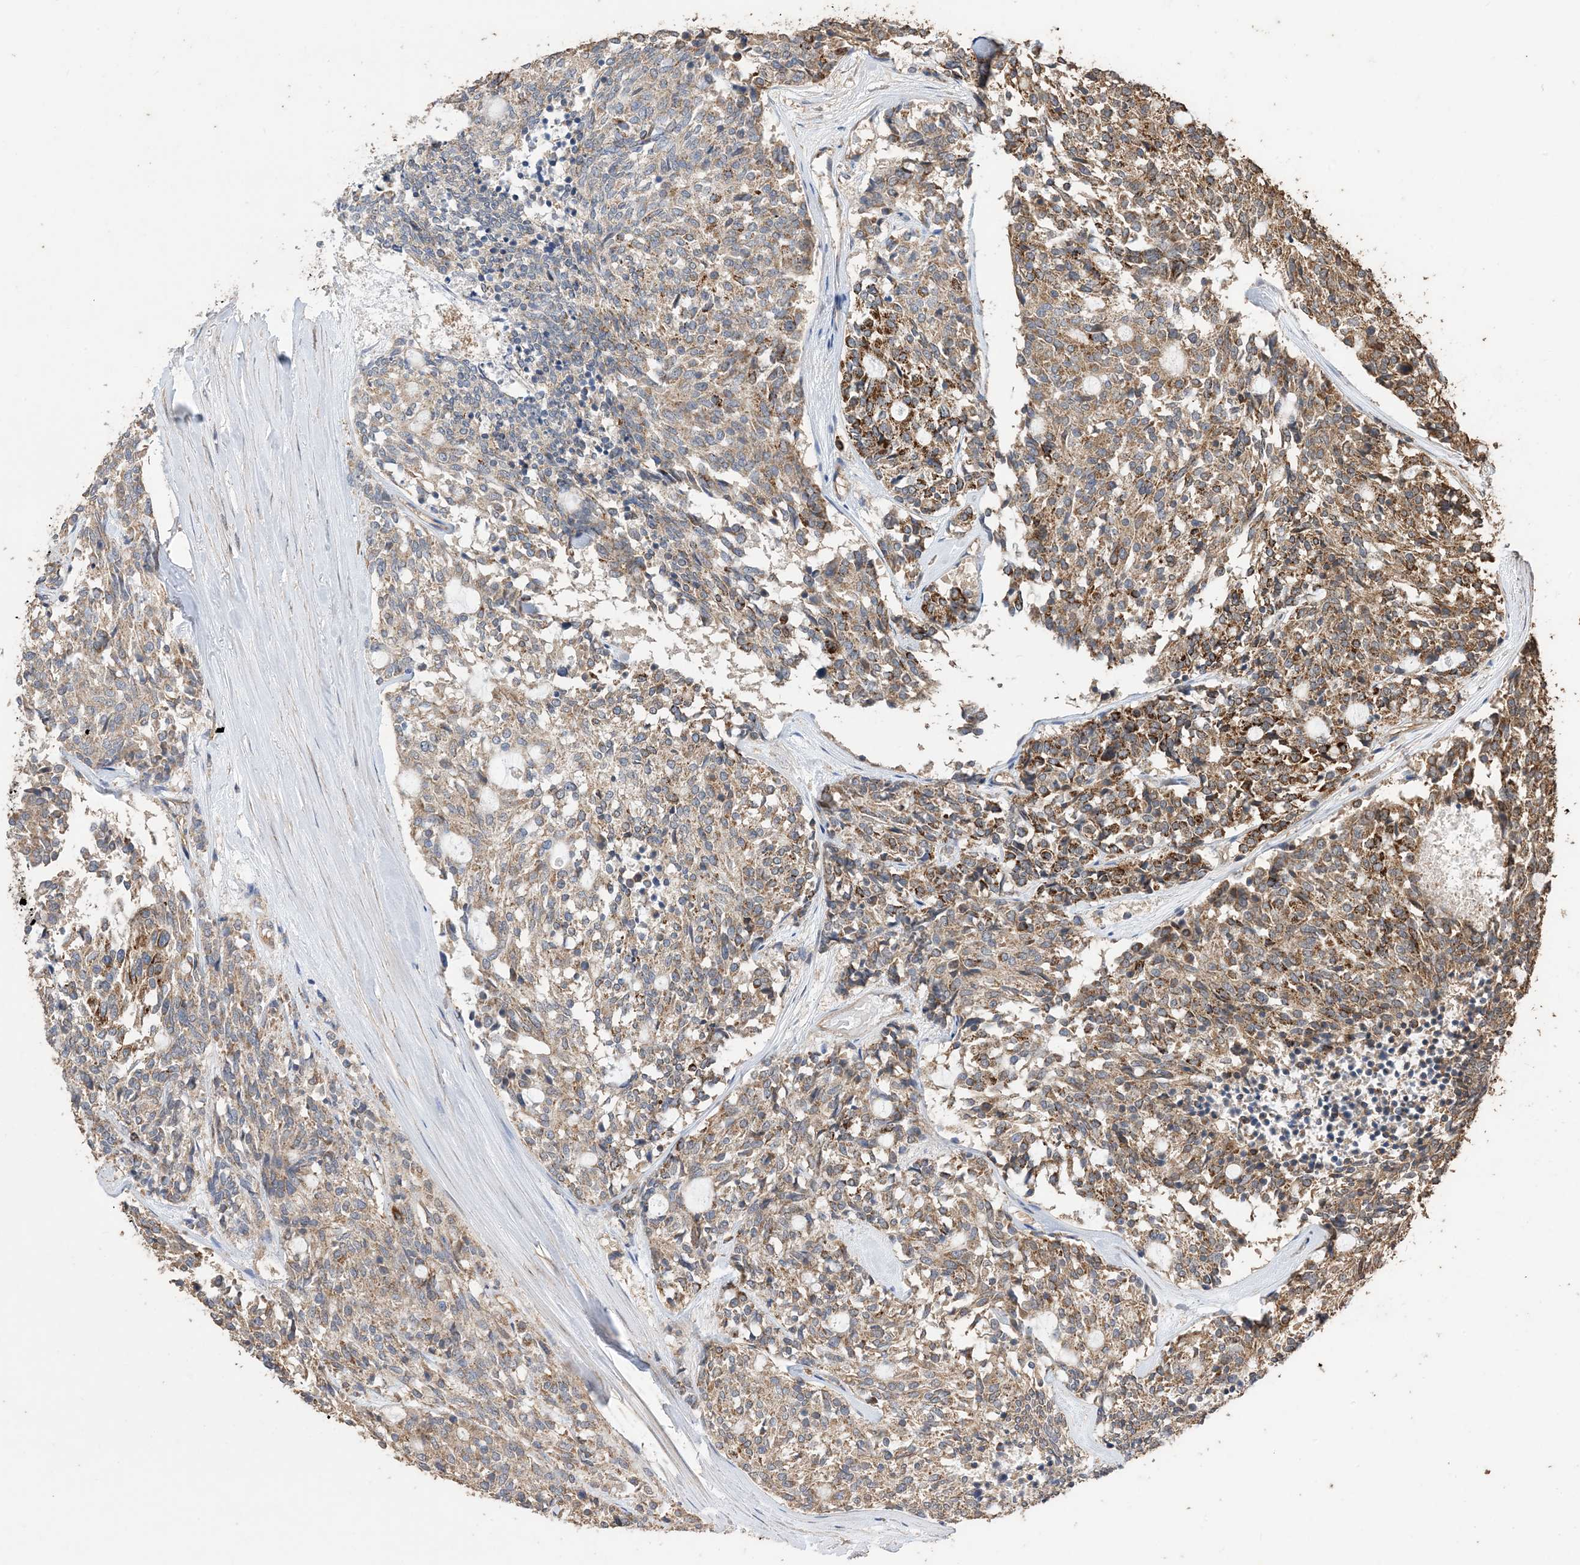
{"staining": {"intensity": "moderate", "quantity": "25%-75%", "location": "cytoplasmic/membranous"}, "tissue": "carcinoid", "cell_type": "Tumor cells", "image_type": "cancer", "snomed": [{"axis": "morphology", "description": "Carcinoid, malignant, NOS"}, {"axis": "topography", "description": "Pancreas"}], "caption": "Moderate cytoplasmic/membranous expression is seen in approximately 25%-75% of tumor cells in carcinoid. (IHC, brightfield microscopy, high magnification).", "gene": "ZKSCAN5", "patient": {"sex": "female", "age": 54}}